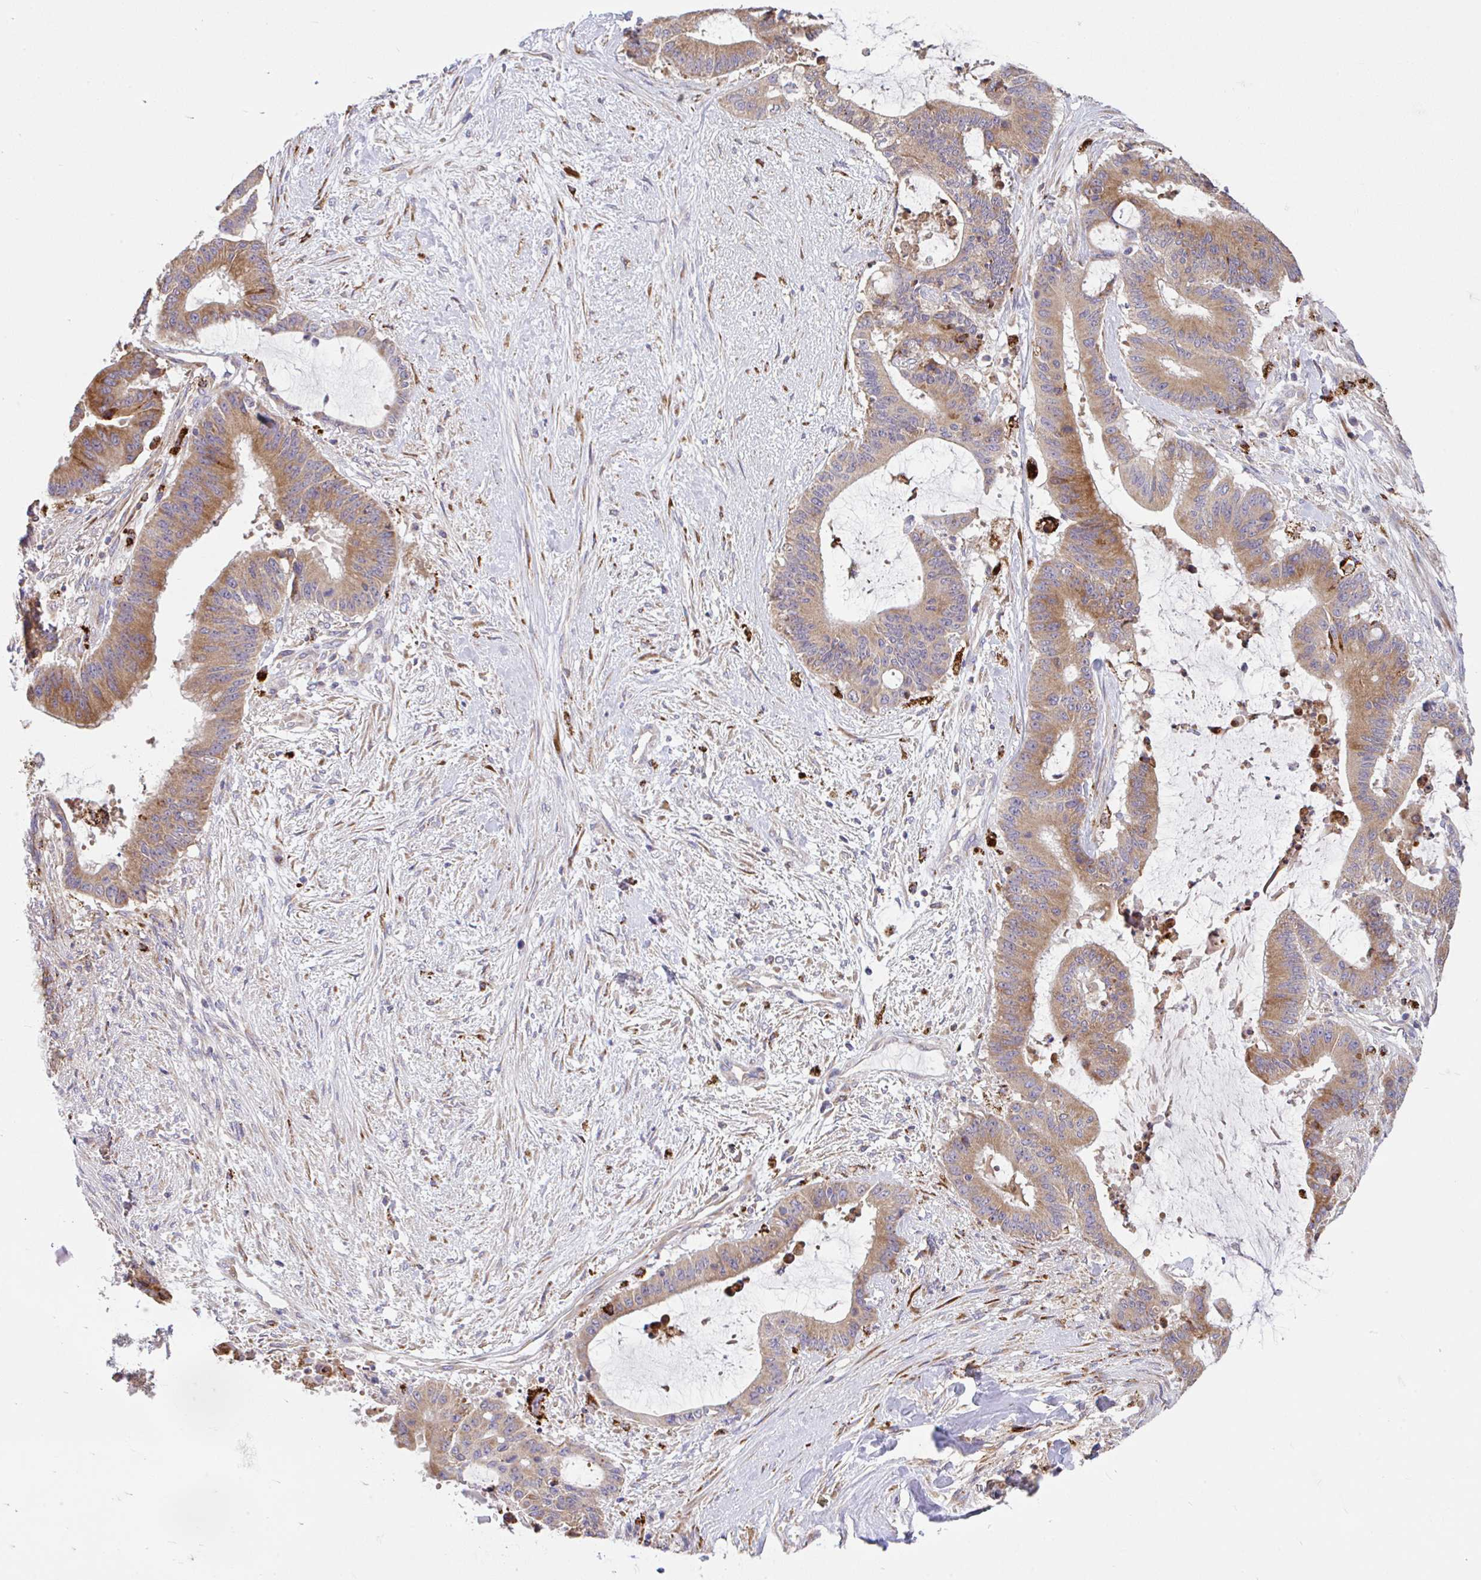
{"staining": {"intensity": "moderate", "quantity": ">75%", "location": "cytoplasmic/membranous"}, "tissue": "liver cancer", "cell_type": "Tumor cells", "image_type": "cancer", "snomed": [{"axis": "morphology", "description": "Normal tissue, NOS"}, {"axis": "morphology", "description": "Cholangiocarcinoma"}, {"axis": "topography", "description": "Liver"}, {"axis": "topography", "description": "Peripheral nerve tissue"}], "caption": "There is medium levels of moderate cytoplasmic/membranous positivity in tumor cells of cholangiocarcinoma (liver), as demonstrated by immunohistochemical staining (brown color).", "gene": "RALBP1", "patient": {"sex": "female", "age": 73}}